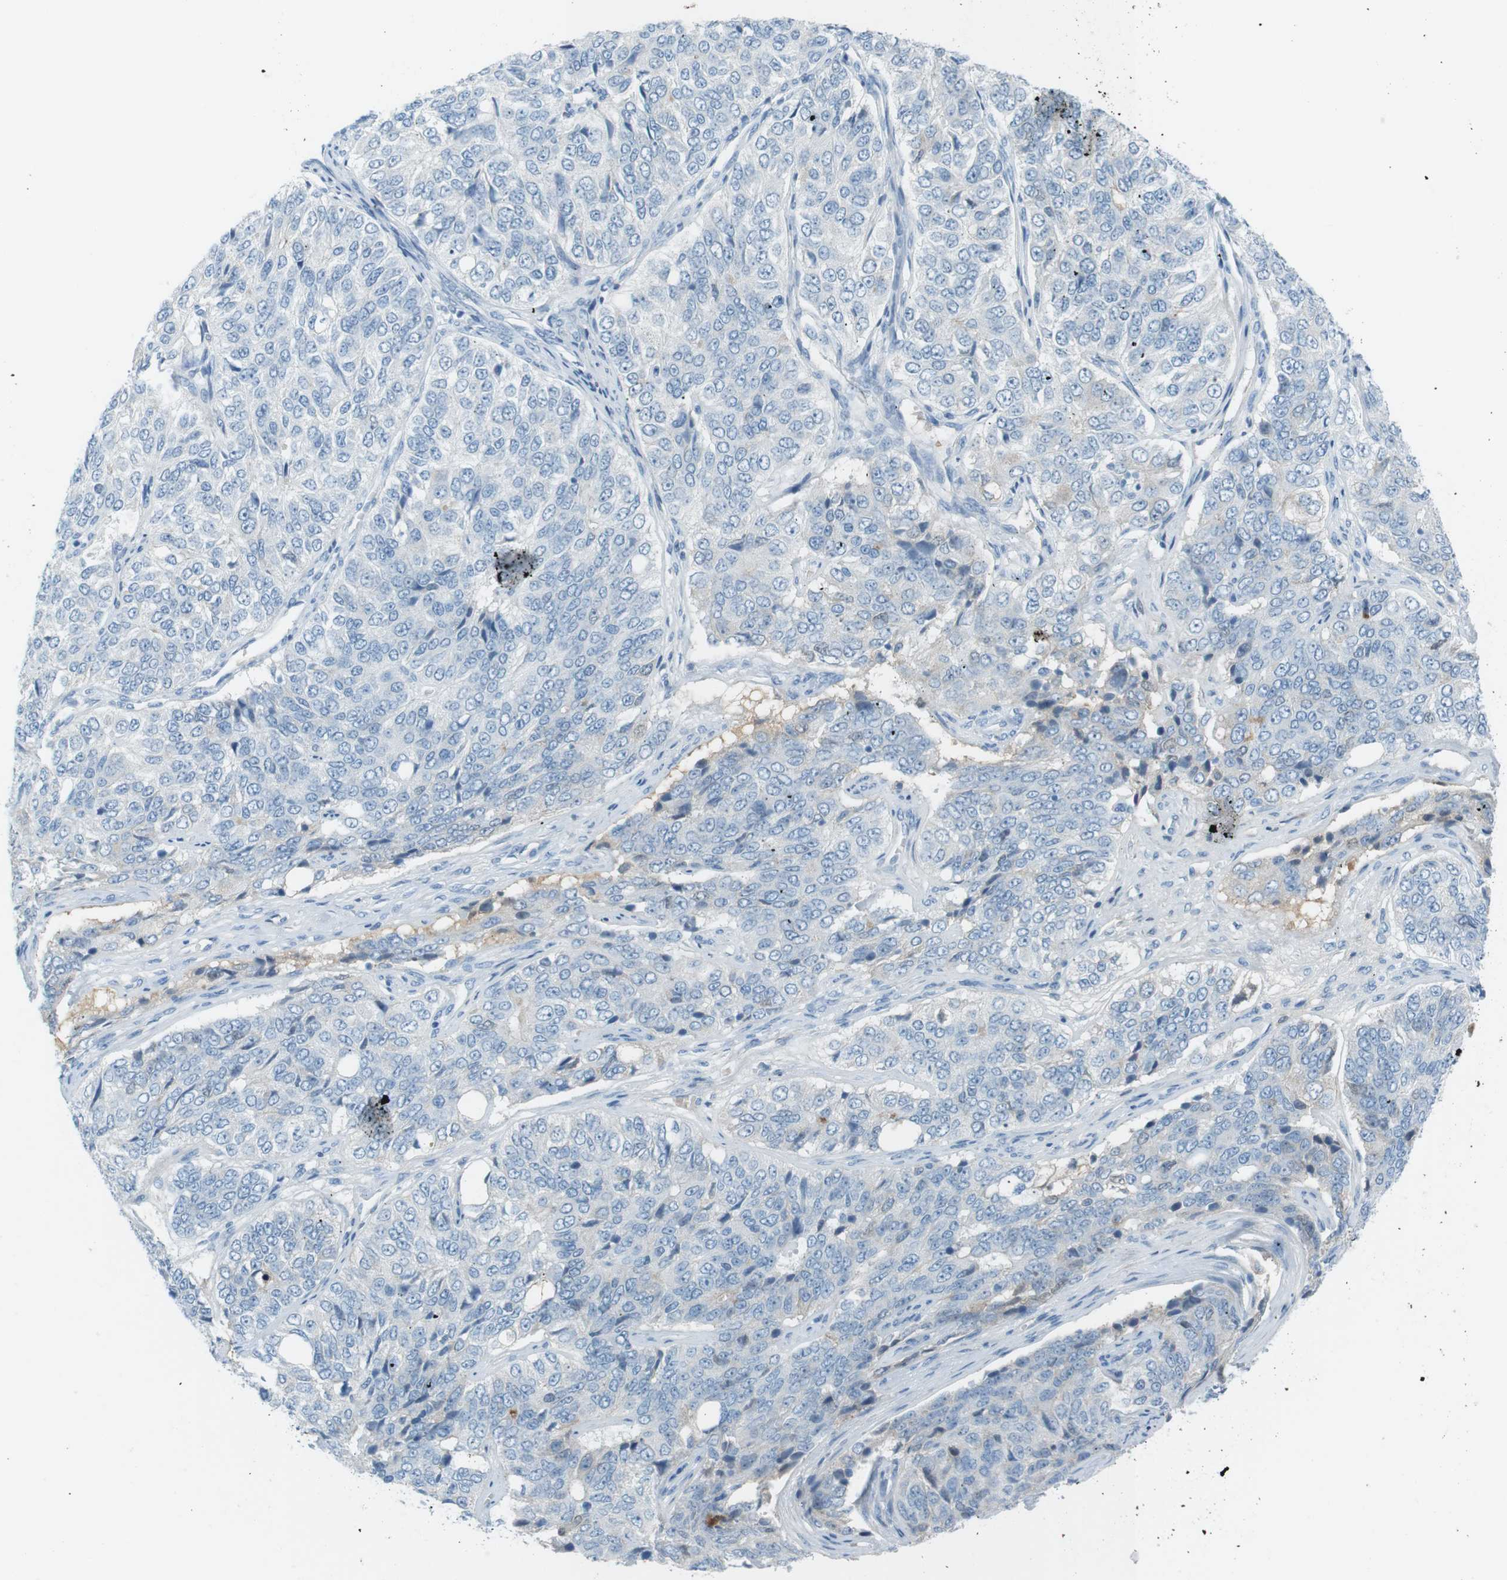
{"staining": {"intensity": "negative", "quantity": "none", "location": "none"}, "tissue": "ovarian cancer", "cell_type": "Tumor cells", "image_type": "cancer", "snomed": [{"axis": "morphology", "description": "Carcinoma, endometroid"}, {"axis": "topography", "description": "Ovary"}], "caption": "This is an IHC micrograph of ovarian endometroid carcinoma. There is no positivity in tumor cells.", "gene": "AZGP1", "patient": {"sex": "female", "age": 51}}